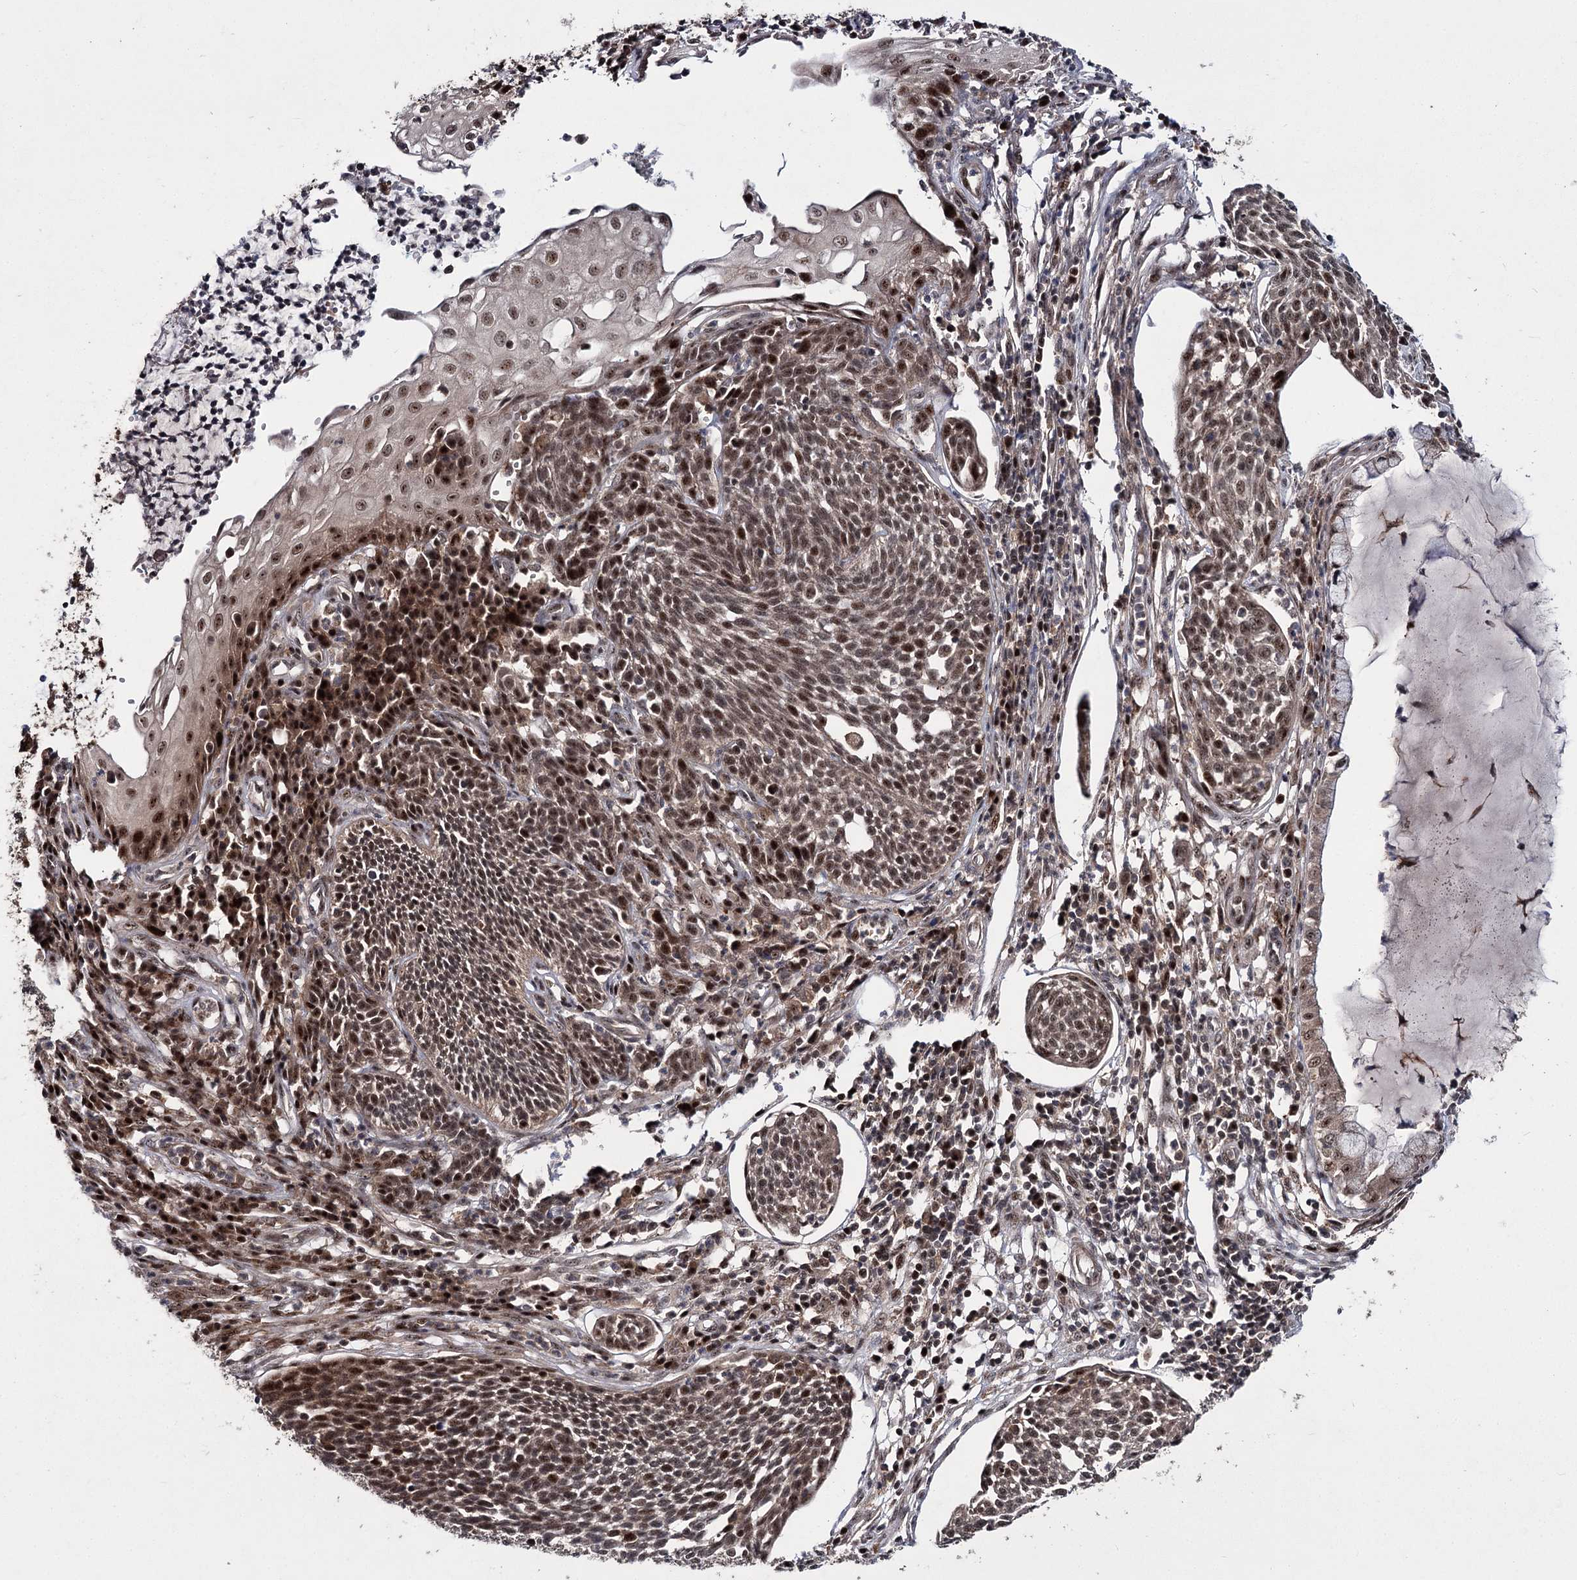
{"staining": {"intensity": "moderate", "quantity": ">75%", "location": "nuclear"}, "tissue": "cervical cancer", "cell_type": "Tumor cells", "image_type": "cancer", "snomed": [{"axis": "morphology", "description": "Squamous cell carcinoma, NOS"}, {"axis": "topography", "description": "Cervix"}], "caption": "The micrograph displays a brown stain indicating the presence of a protein in the nuclear of tumor cells in squamous cell carcinoma (cervical). (brown staining indicates protein expression, while blue staining denotes nuclei).", "gene": "MKNK2", "patient": {"sex": "female", "age": 34}}